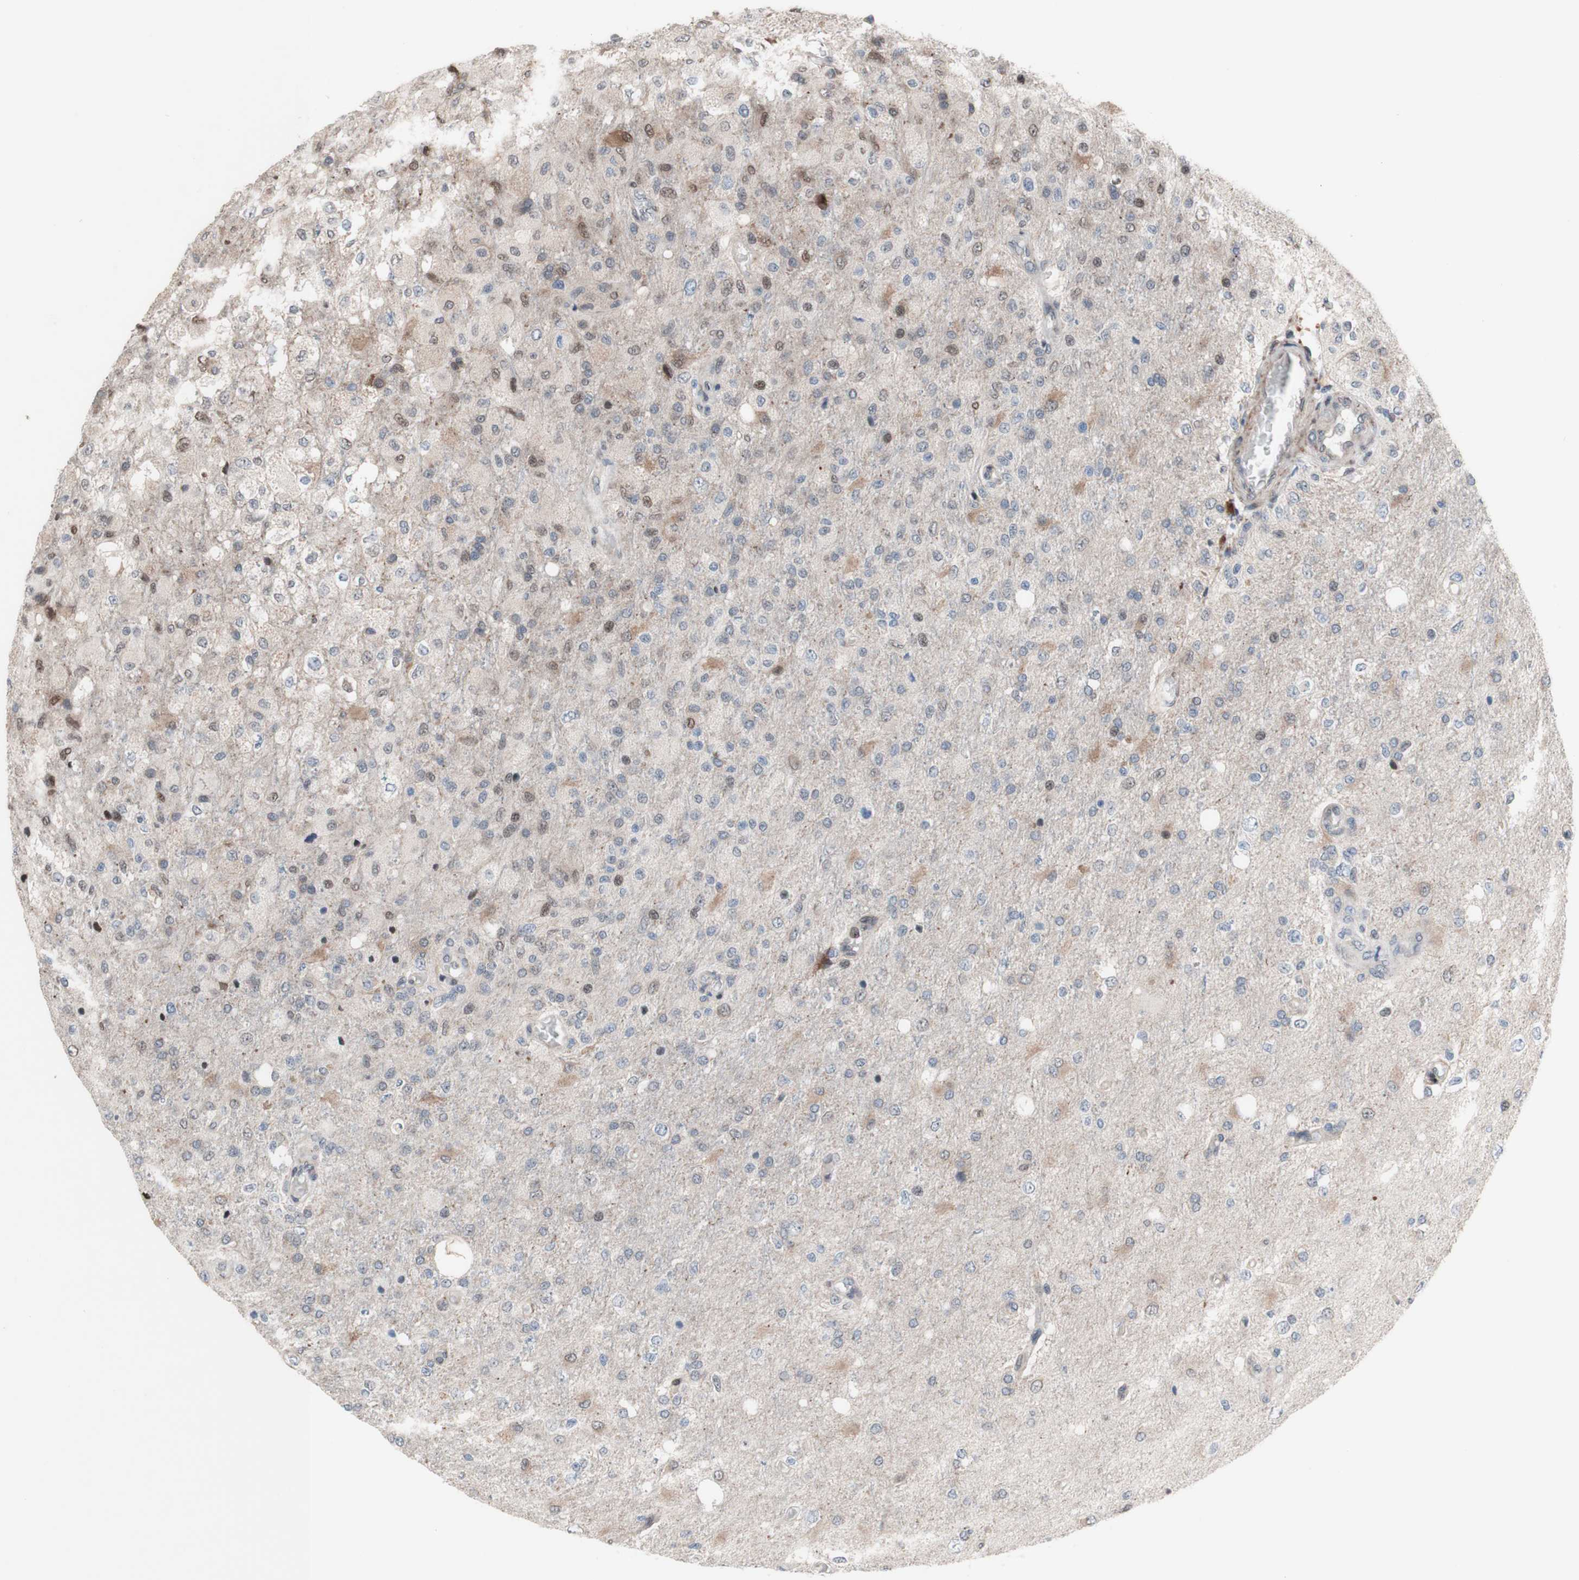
{"staining": {"intensity": "weak", "quantity": "<25%", "location": "cytoplasmic/membranous,nuclear"}, "tissue": "glioma", "cell_type": "Tumor cells", "image_type": "cancer", "snomed": [{"axis": "morphology", "description": "Normal tissue, NOS"}, {"axis": "morphology", "description": "Glioma, malignant, High grade"}, {"axis": "topography", "description": "Cerebral cortex"}], "caption": "IHC image of human malignant high-grade glioma stained for a protein (brown), which reveals no staining in tumor cells. Nuclei are stained in blue.", "gene": "PHTF2", "patient": {"sex": "male", "age": 77}}